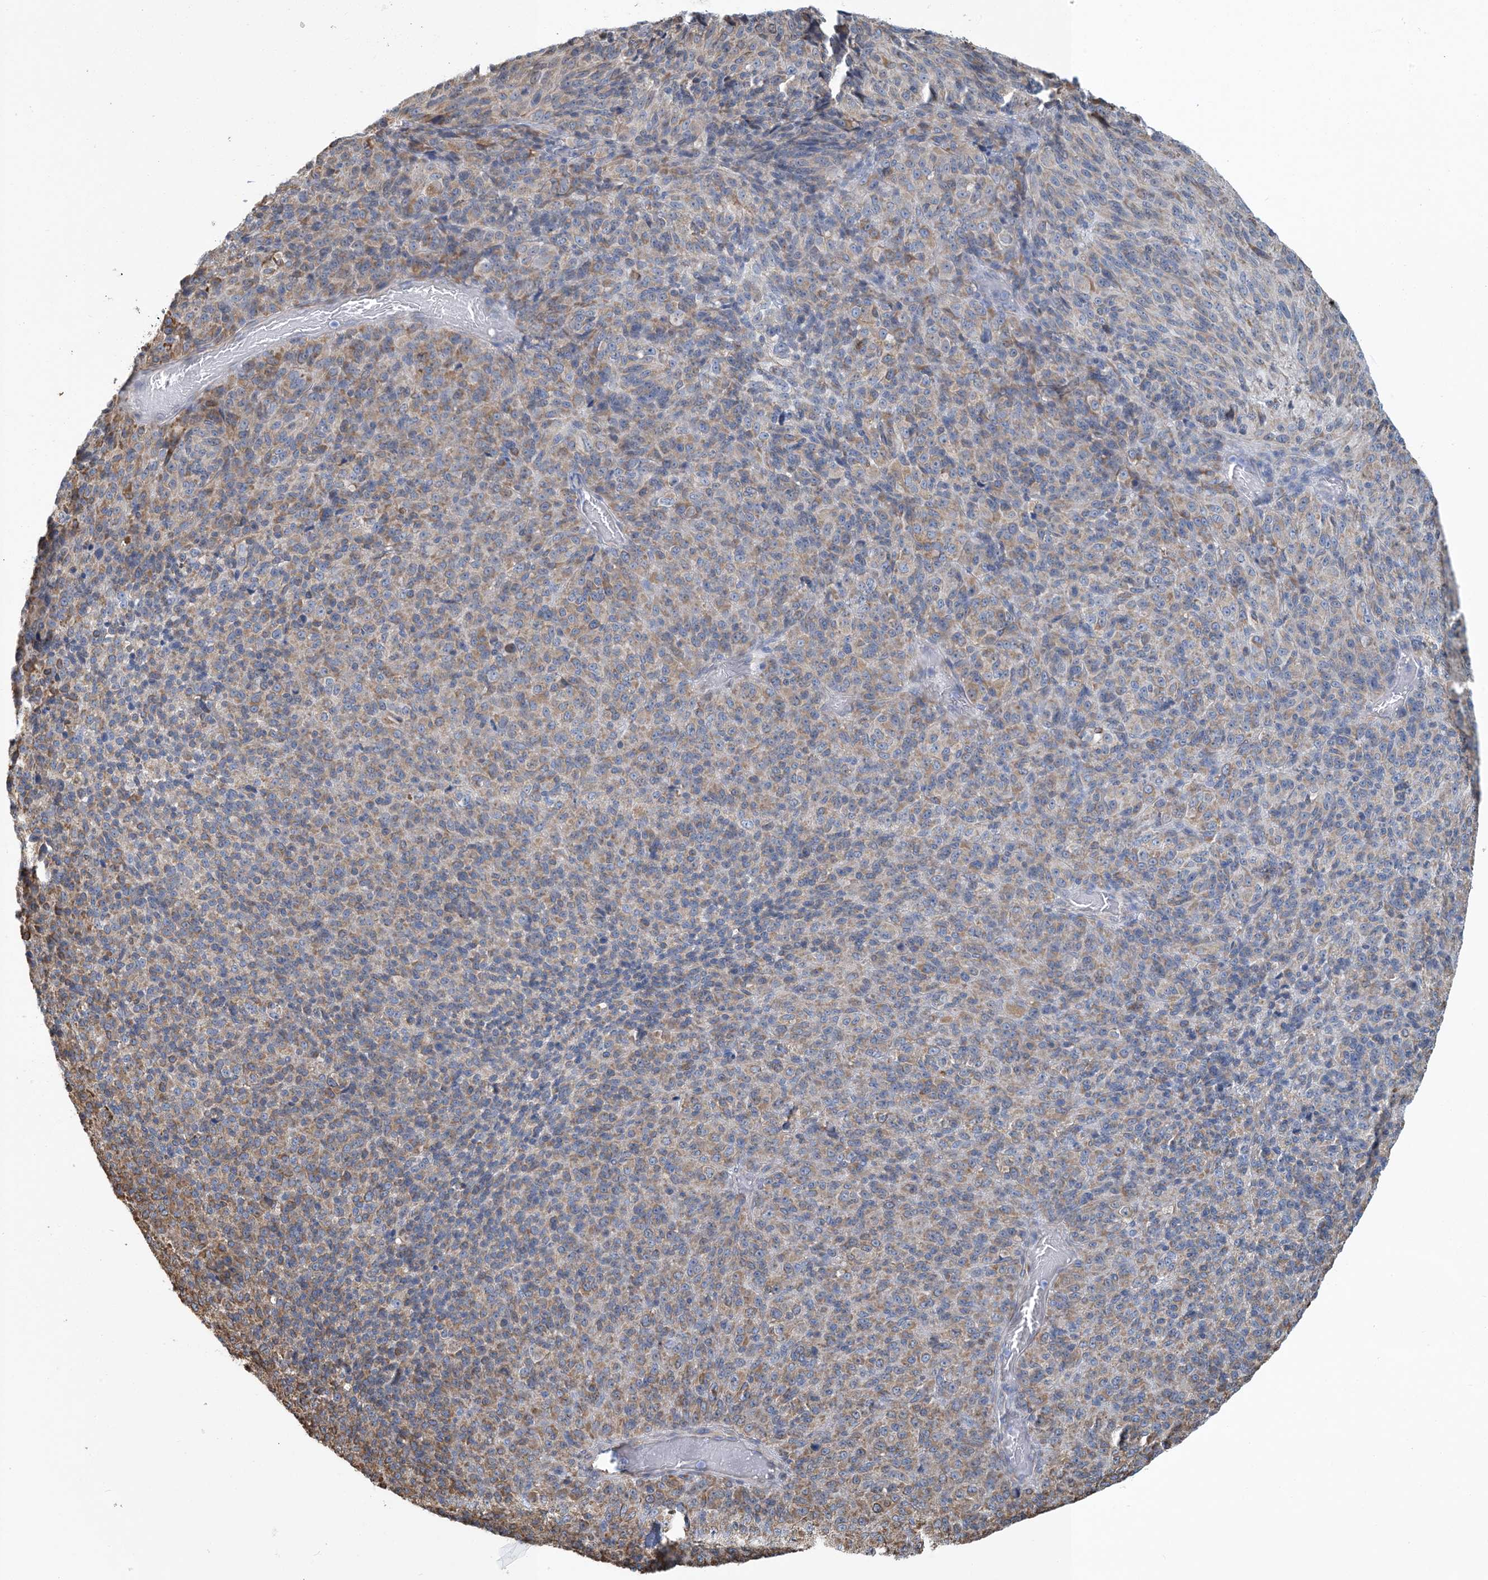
{"staining": {"intensity": "weak", "quantity": ">75%", "location": "cytoplasmic/membranous"}, "tissue": "melanoma", "cell_type": "Tumor cells", "image_type": "cancer", "snomed": [{"axis": "morphology", "description": "Malignant melanoma, Metastatic site"}, {"axis": "topography", "description": "Brain"}], "caption": "A micrograph of melanoma stained for a protein demonstrates weak cytoplasmic/membranous brown staining in tumor cells.", "gene": "CCDC14", "patient": {"sex": "female", "age": 56}}